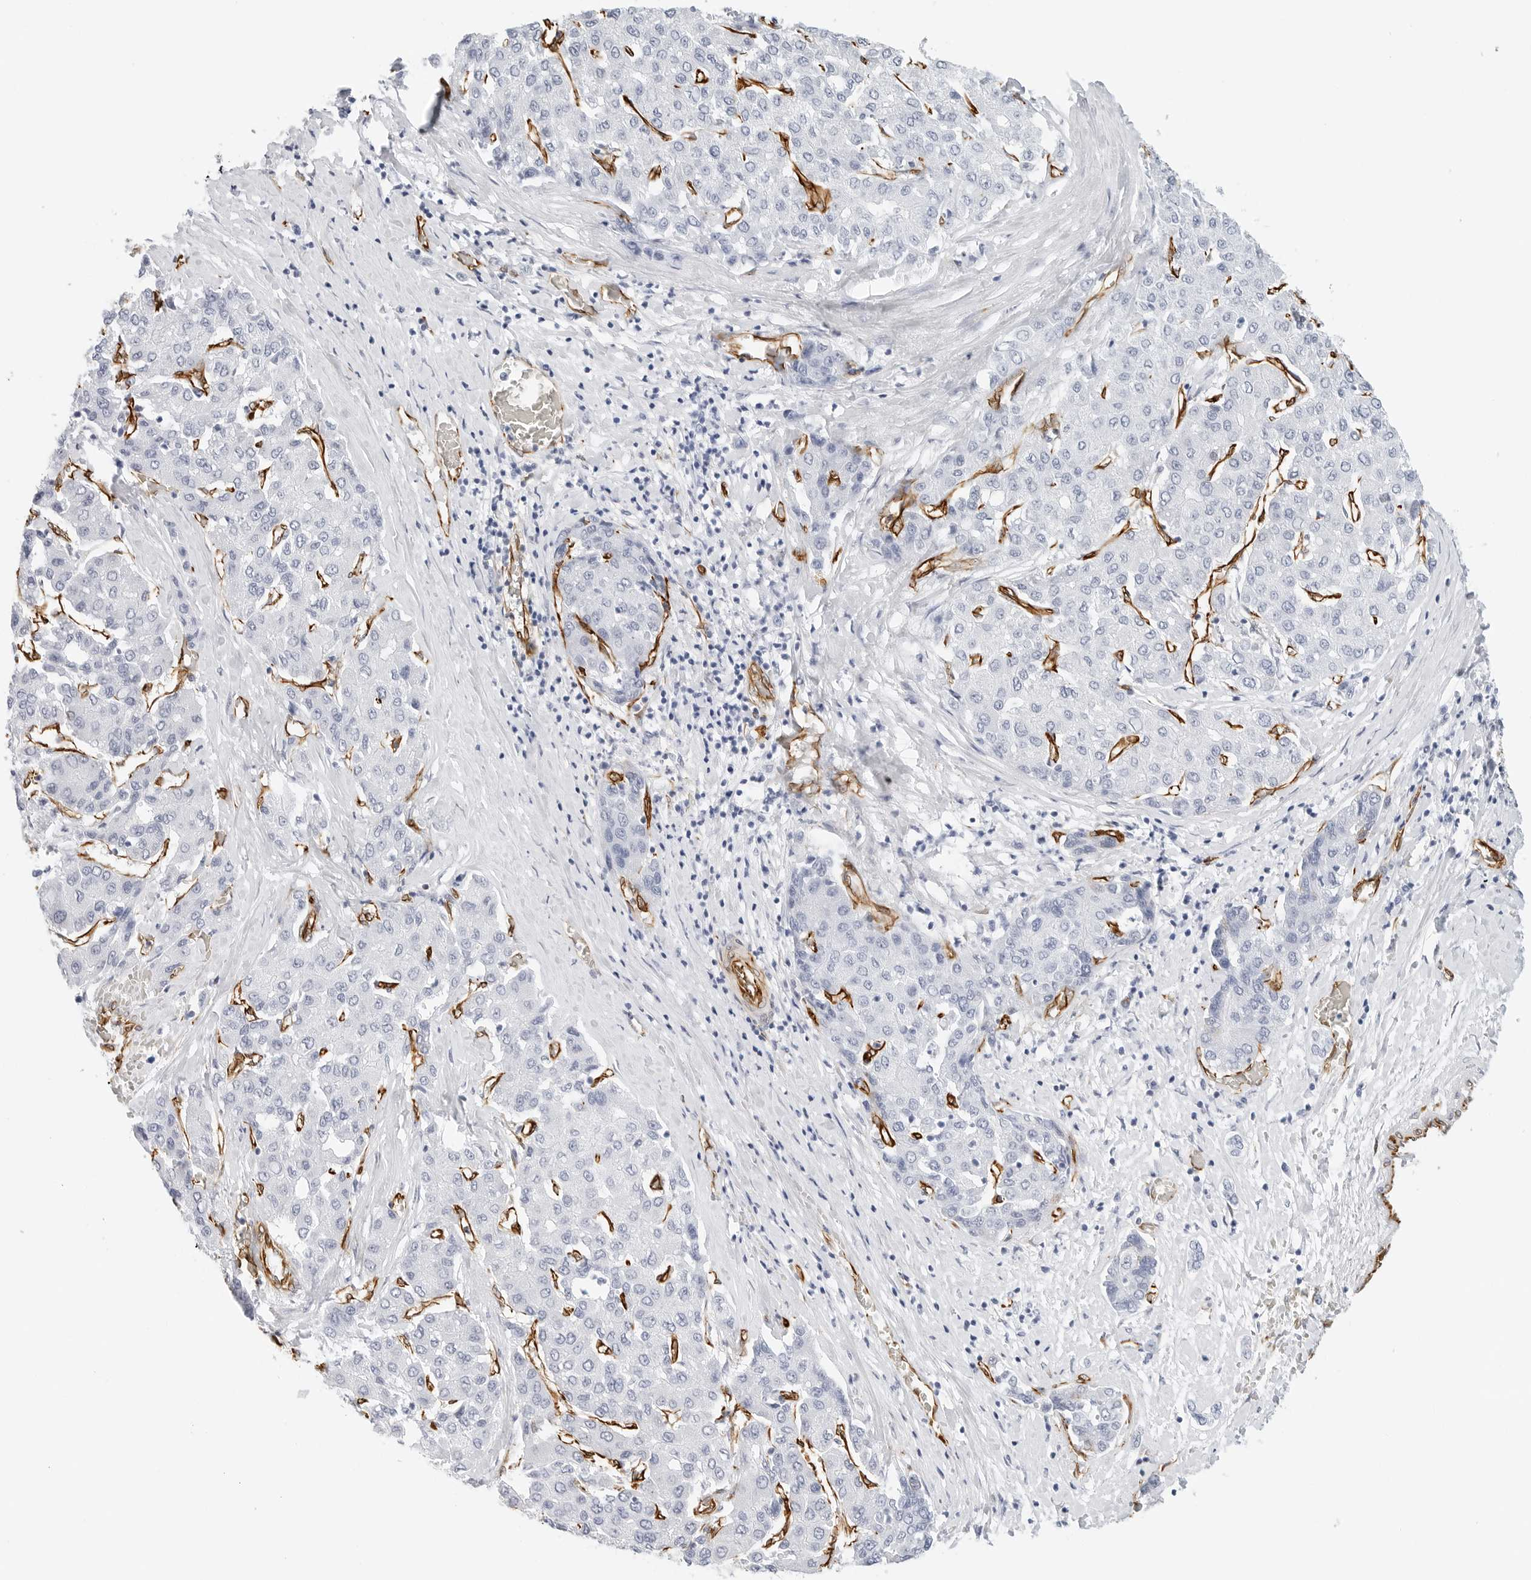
{"staining": {"intensity": "negative", "quantity": "none", "location": "none"}, "tissue": "liver cancer", "cell_type": "Tumor cells", "image_type": "cancer", "snomed": [{"axis": "morphology", "description": "Carcinoma, Hepatocellular, NOS"}, {"axis": "topography", "description": "Liver"}], "caption": "Human hepatocellular carcinoma (liver) stained for a protein using immunohistochemistry exhibits no positivity in tumor cells.", "gene": "NES", "patient": {"sex": "male", "age": 65}}